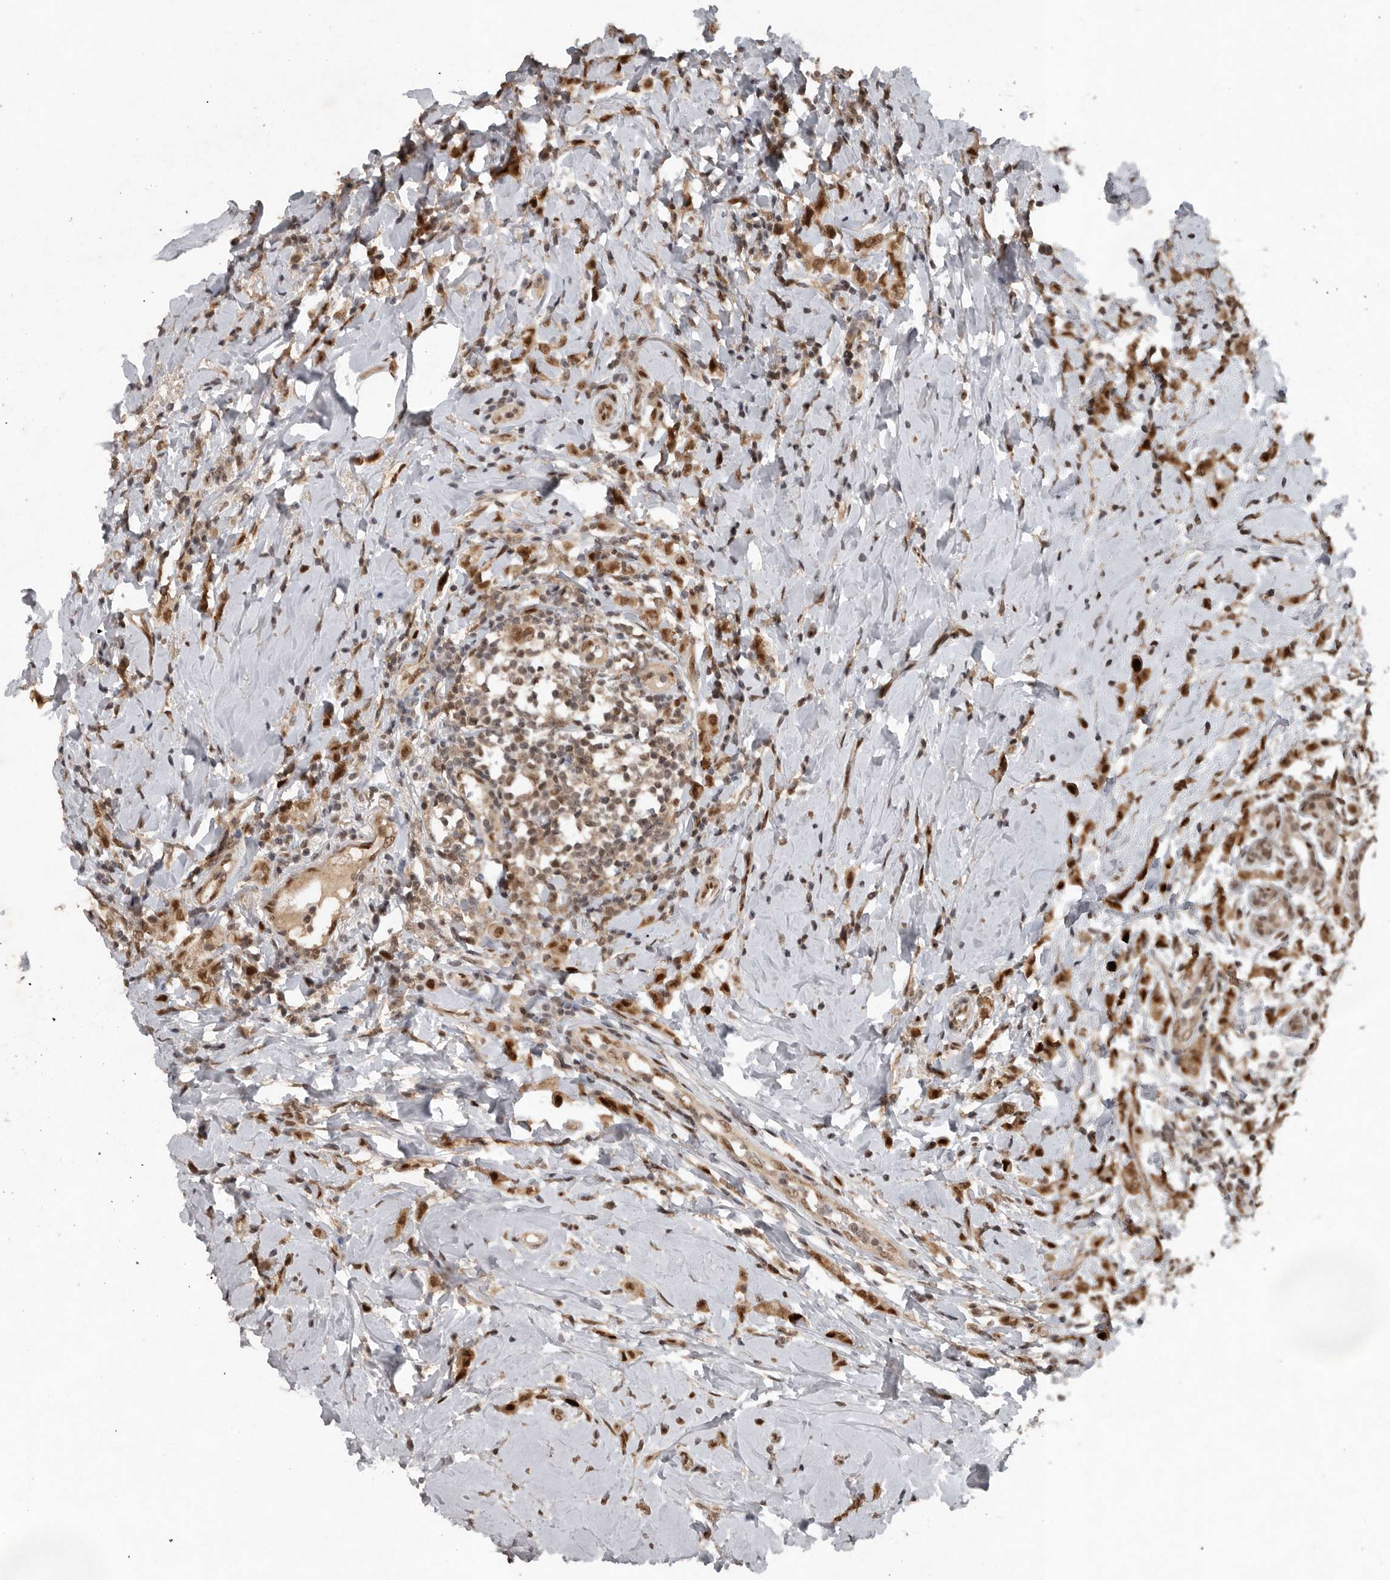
{"staining": {"intensity": "weak", "quantity": "25%-75%", "location": "nuclear"}, "tissue": "breast cancer", "cell_type": "Tumor cells", "image_type": "cancer", "snomed": [{"axis": "morphology", "description": "Lobular carcinoma"}, {"axis": "topography", "description": "Breast"}], "caption": "The micrograph reveals staining of lobular carcinoma (breast), revealing weak nuclear protein expression (brown color) within tumor cells. The protein of interest is shown in brown color, while the nuclei are stained blue.", "gene": "CDC27", "patient": {"sex": "female", "age": 47}}